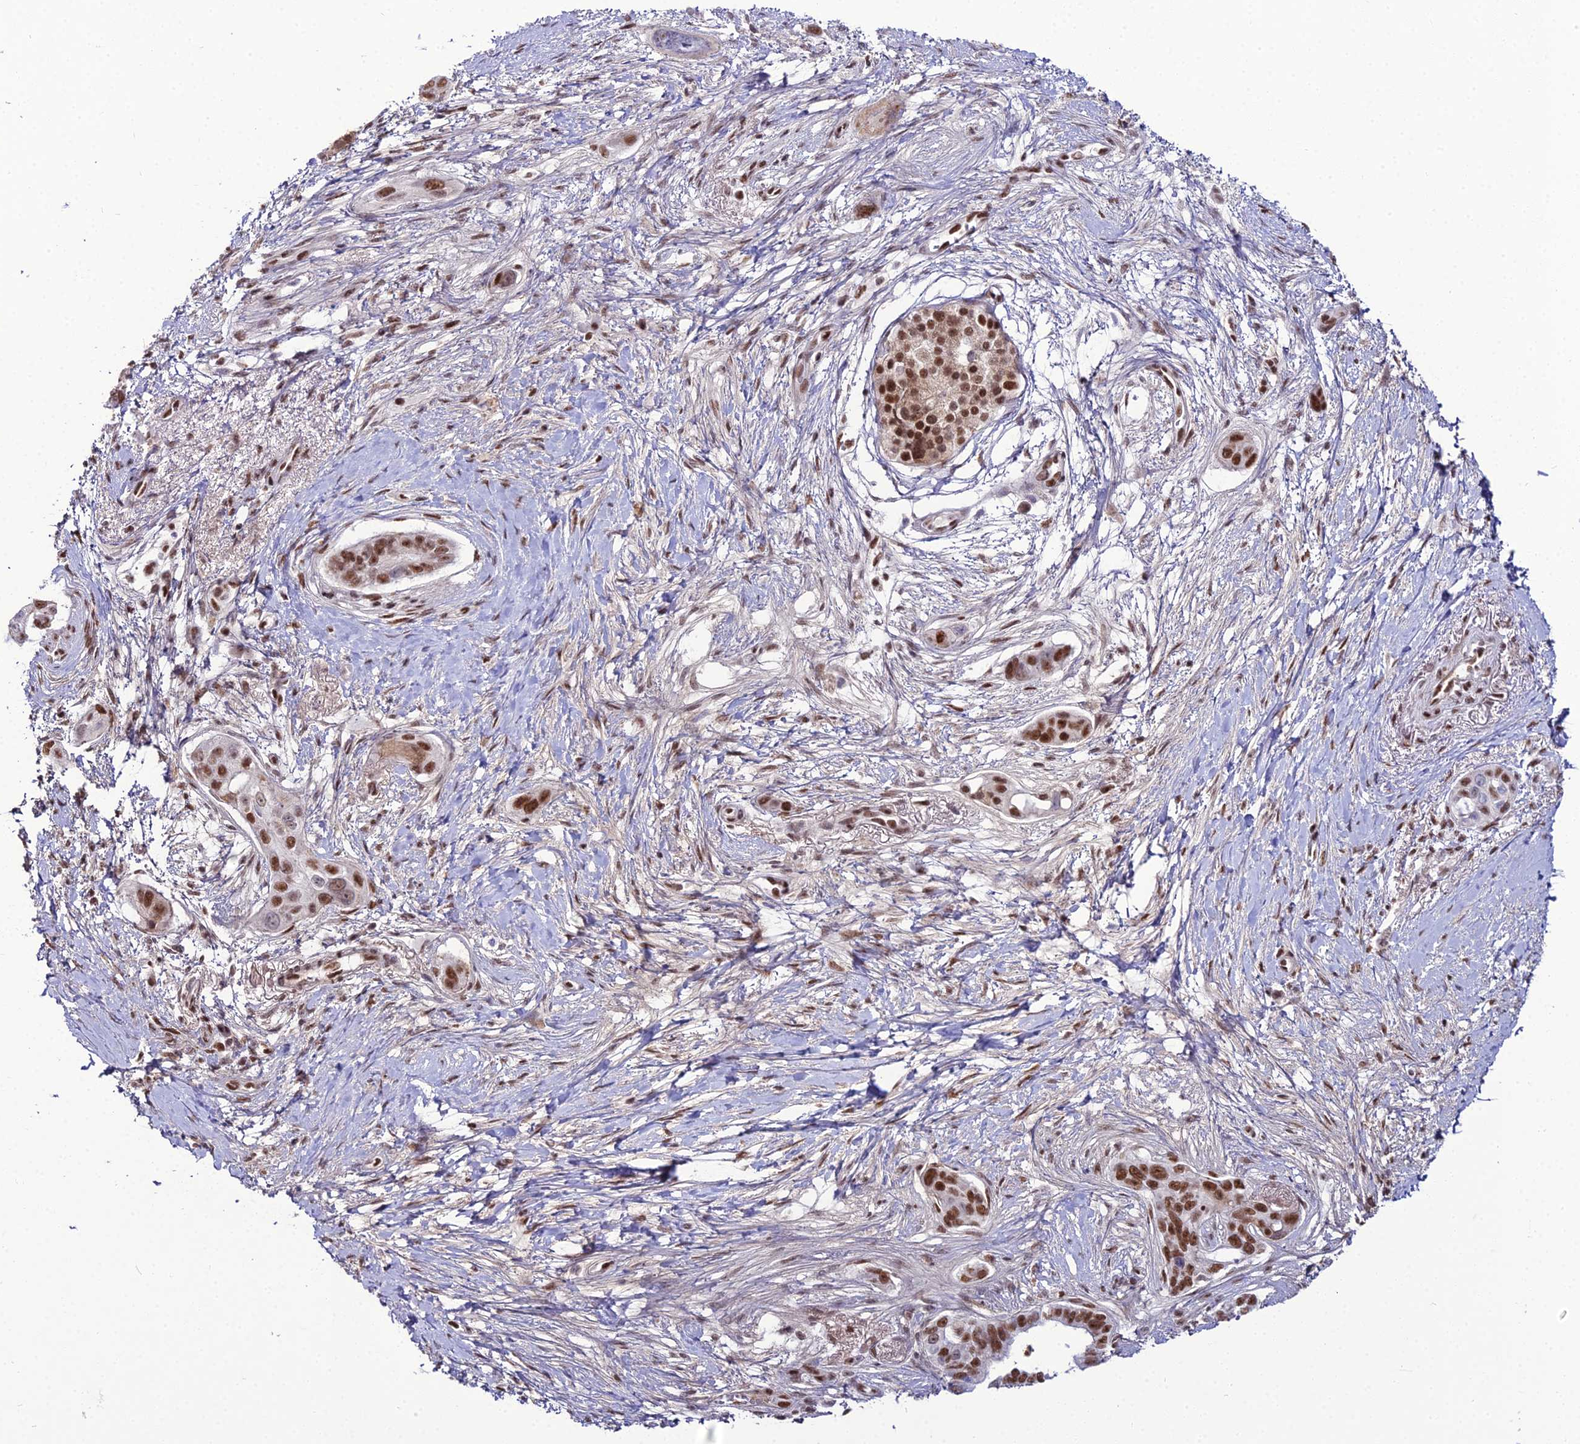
{"staining": {"intensity": "strong", "quantity": ">75%", "location": "nuclear"}, "tissue": "pancreatic cancer", "cell_type": "Tumor cells", "image_type": "cancer", "snomed": [{"axis": "morphology", "description": "Adenocarcinoma, NOS"}, {"axis": "topography", "description": "Pancreas"}], "caption": "Pancreatic adenocarcinoma stained with immunohistochemistry demonstrates strong nuclear staining in about >75% of tumor cells. (DAB (3,3'-diaminobenzidine) IHC, brown staining for protein, blue staining for nuclei).", "gene": "RBM12", "patient": {"sex": "male", "age": 72}}